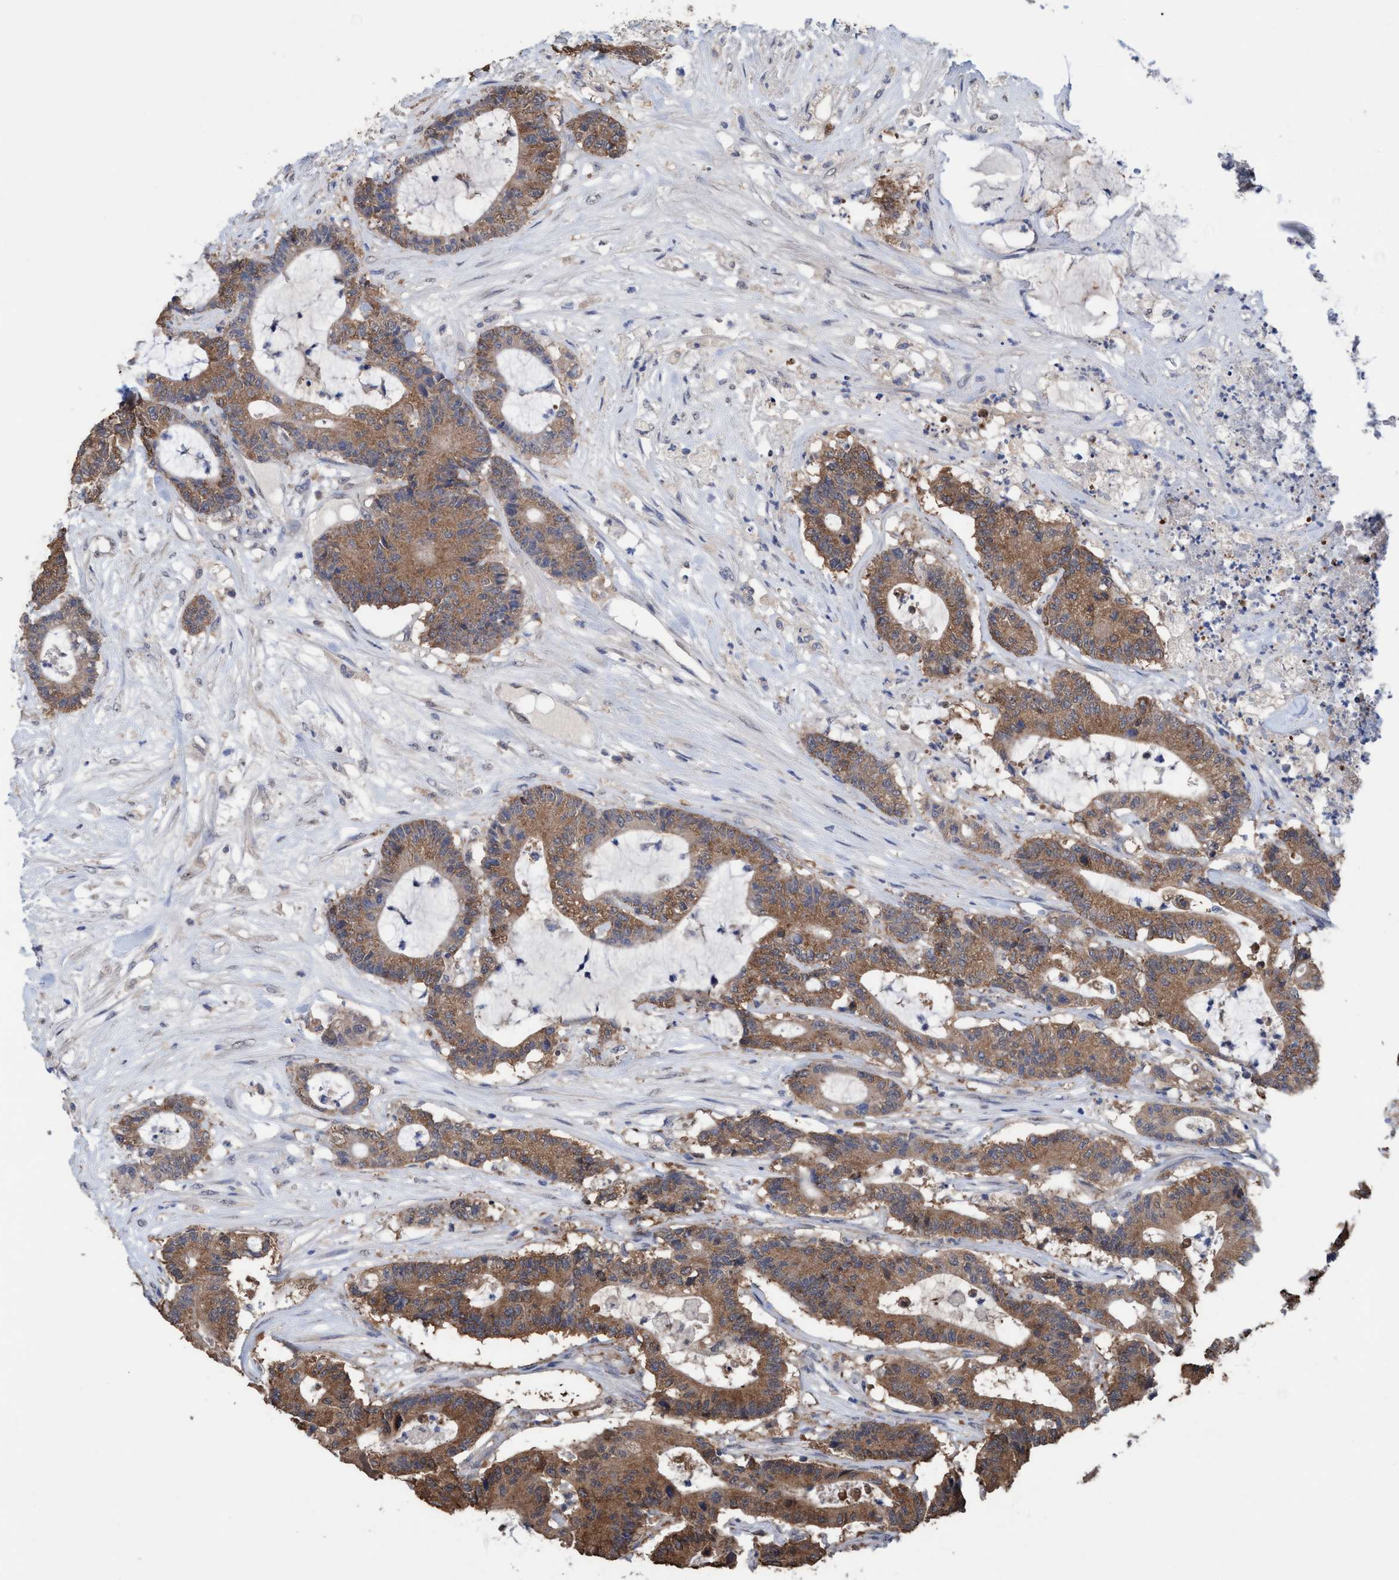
{"staining": {"intensity": "moderate", "quantity": ">75%", "location": "cytoplasmic/membranous"}, "tissue": "colorectal cancer", "cell_type": "Tumor cells", "image_type": "cancer", "snomed": [{"axis": "morphology", "description": "Adenocarcinoma, NOS"}, {"axis": "topography", "description": "Colon"}], "caption": "A brown stain shows moderate cytoplasmic/membranous positivity of a protein in human colorectal adenocarcinoma tumor cells. The staining was performed using DAB (3,3'-diaminobenzidine) to visualize the protein expression in brown, while the nuclei were stained in blue with hematoxylin (Magnification: 20x).", "gene": "GLOD4", "patient": {"sex": "female", "age": 84}}